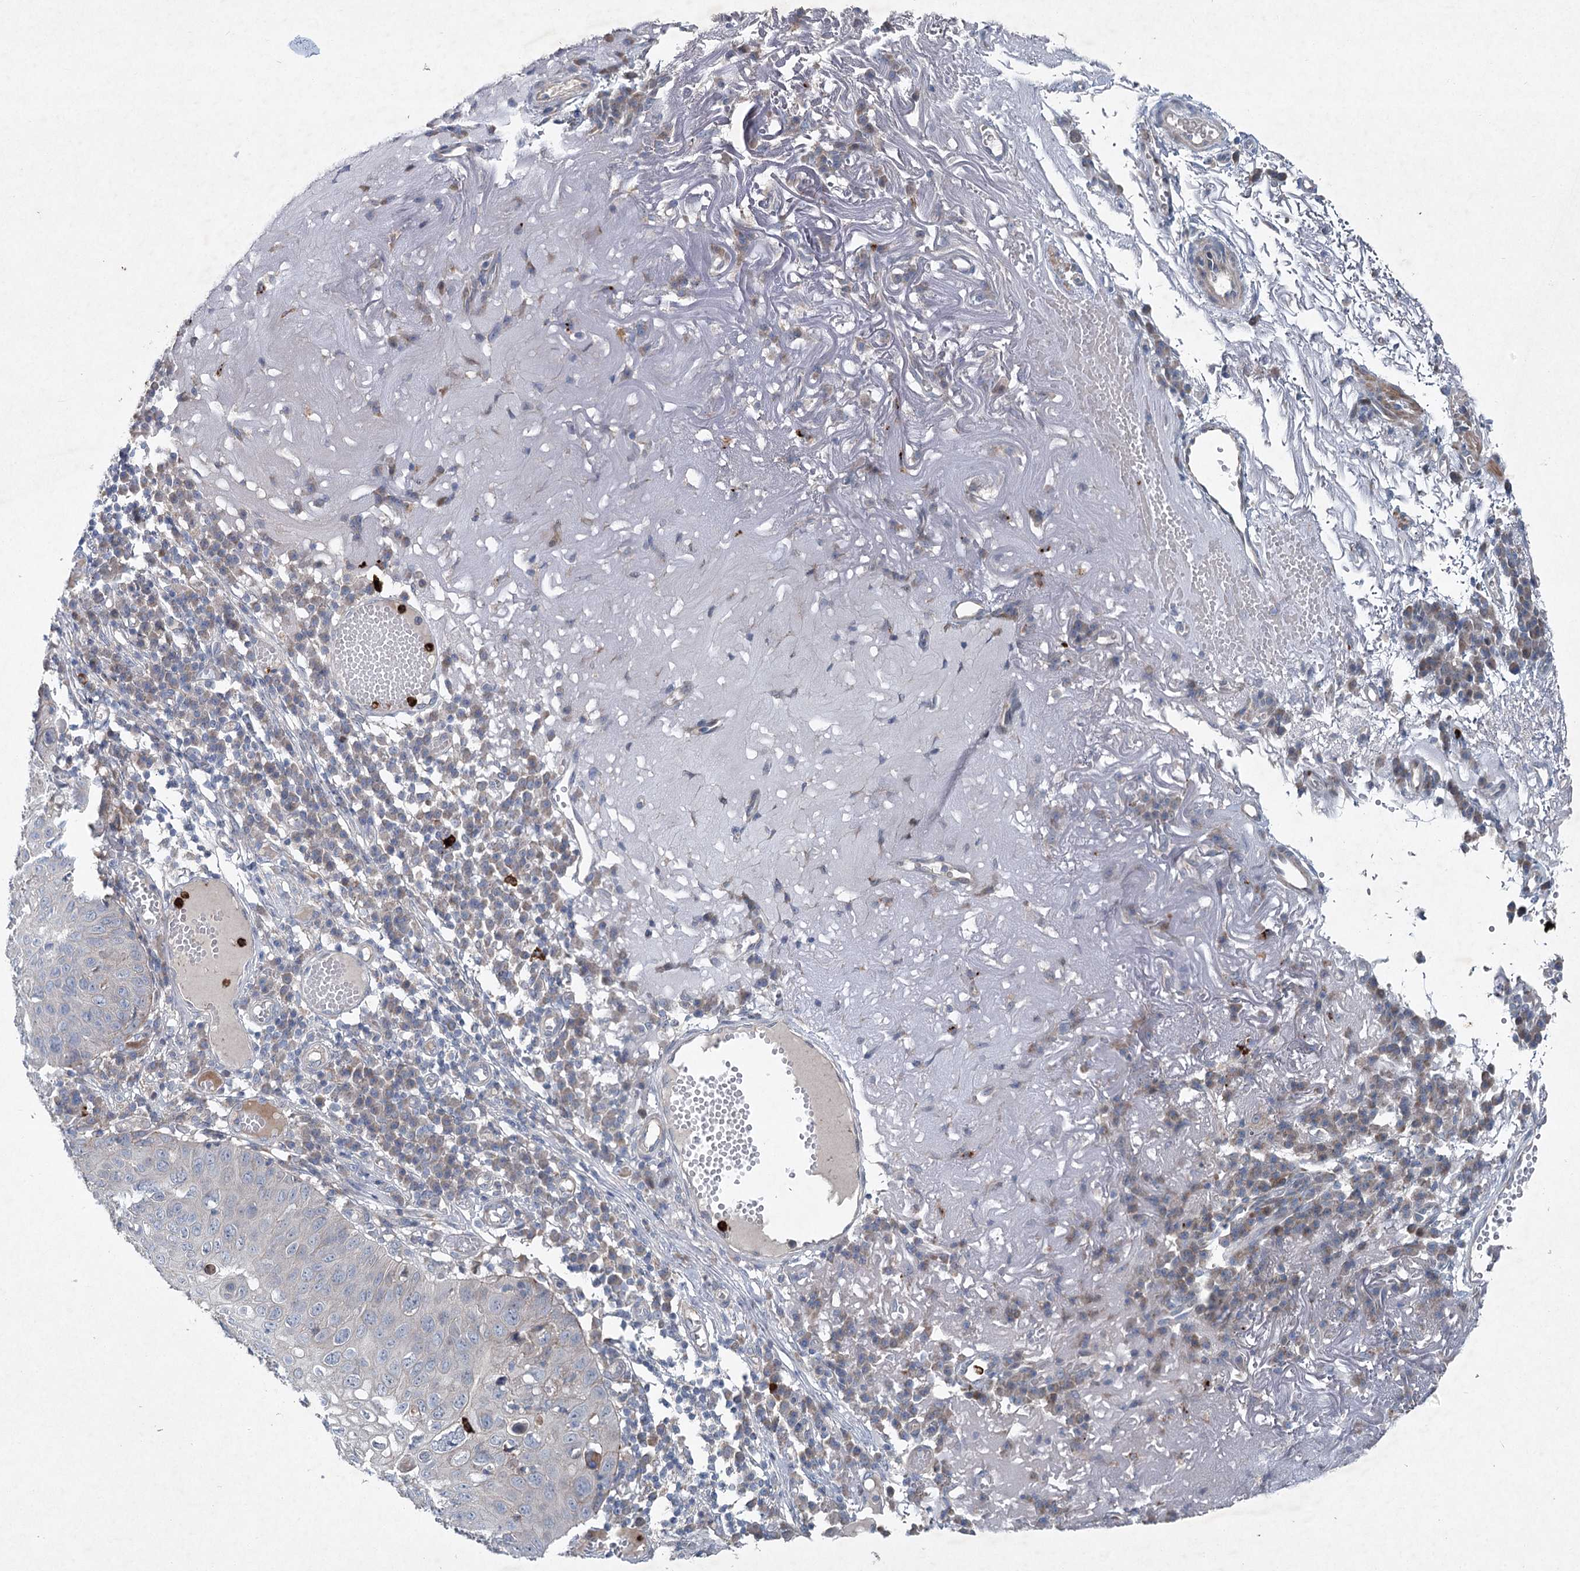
{"staining": {"intensity": "negative", "quantity": "none", "location": "none"}, "tissue": "skin cancer", "cell_type": "Tumor cells", "image_type": "cancer", "snomed": [{"axis": "morphology", "description": "Squamous cell carcinoma, NOS"}, {"axis": "topography", "description": "Skin"}], "caption": "There is no significant staining in tumor cells of skin squamous cell carcinoma. (DAB IHC, high magnification).", "gene": "PLA2G12A", "patient": {"sex": "female", "age": 90}}